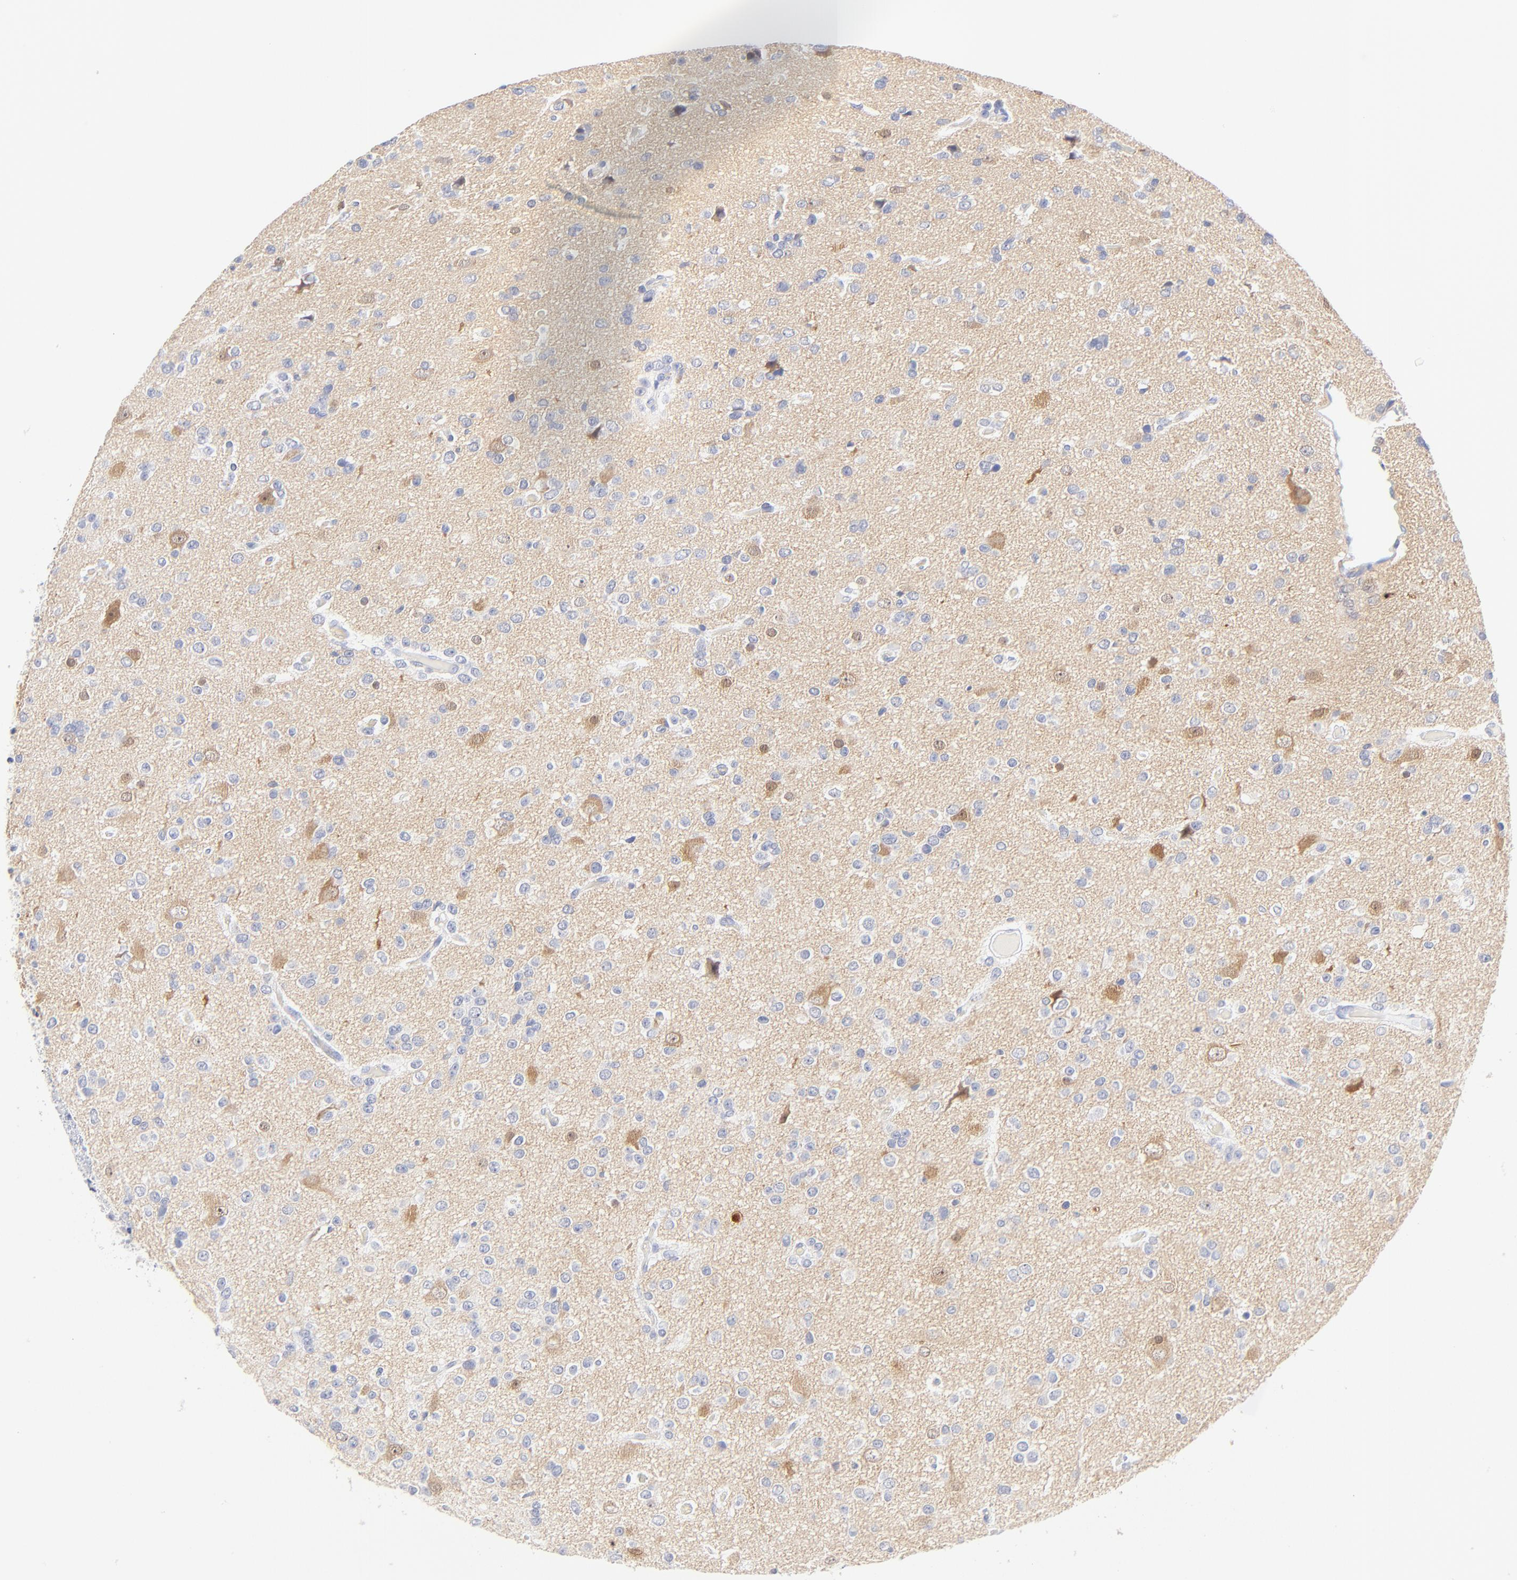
{"staining": {"intensity": "negative", "quantity": "none", "location": "none"}, "tissue": "glioma", "cell_type": "Tumor cells", "image_type": "cancer", "snomed": [{"axis": "morphology", "description": "Glioma, malignant, Low grade"}, {"axis": "topography", "description": "Brain"}], "caption": "Tumor cells are negative for protein expression in human malignant glioma (low-grade).", "gene": "SULT4A1", "patient": {"sex": "male", "age": 42}}